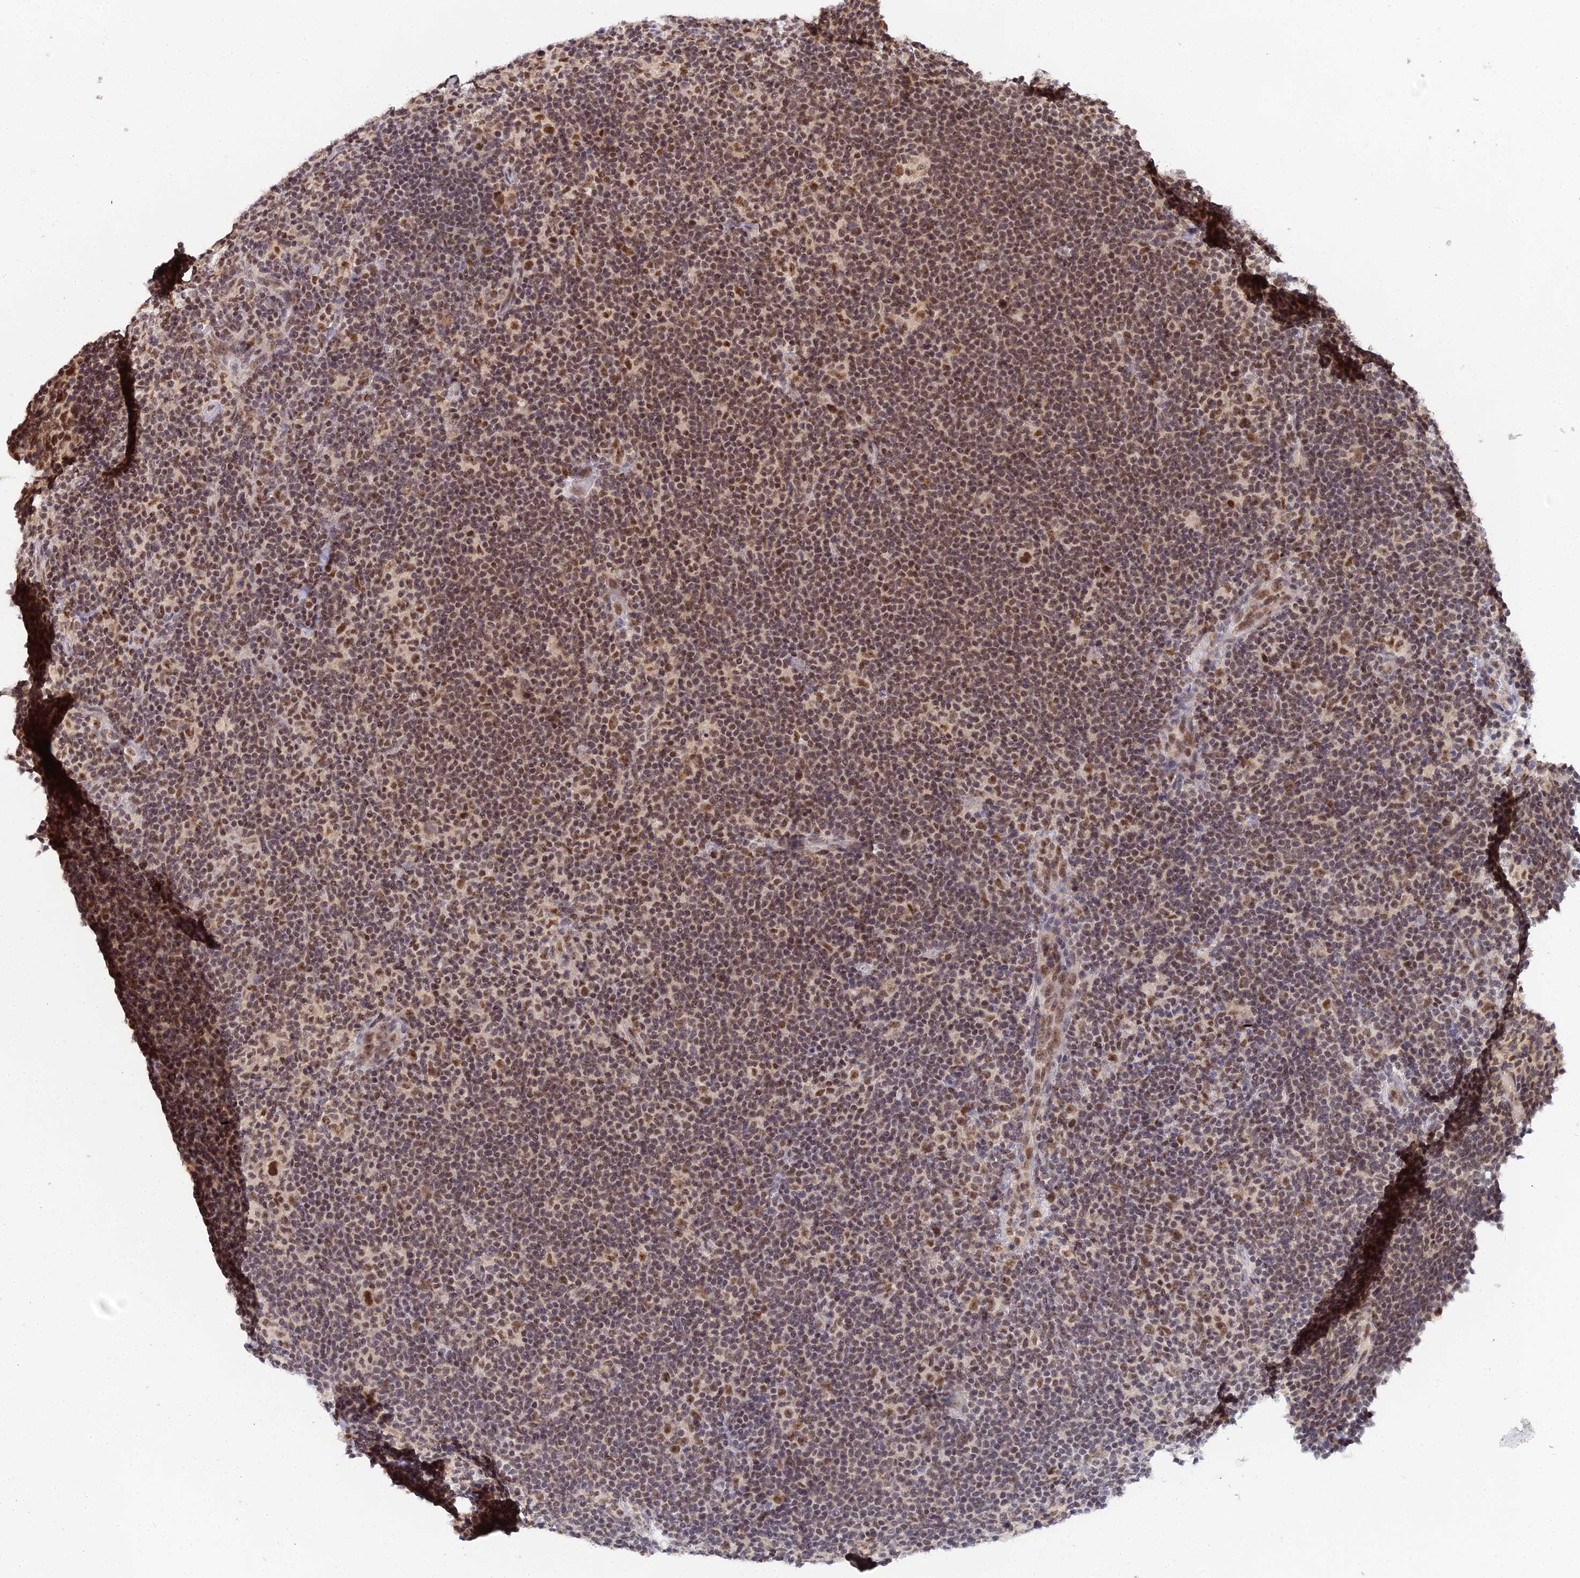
{"staining": {"intensity": "strong", "quantity": ">75%", "location": "nuclear"}, "tissue": "lymphoma", "cell_type": "Tumor cells", "image_type": "cancer", "snomed": [{"axis": "morphology", "description": "Hodgkin's disease, NOS"}, {"axis": "topography", "description": "Lymph node"}], "caption": "Immunohistochemical staining of lymphoma demonstrates high levels of strong nuclear protein expression in approximately >75% of tumor cells. (Stains: DAB in brown, nuclei in blue, Microscopy: brightfield microscopy at high magnification).", "gene": "EXOSC3", "patient": {"sex": "female", "age": 57}}